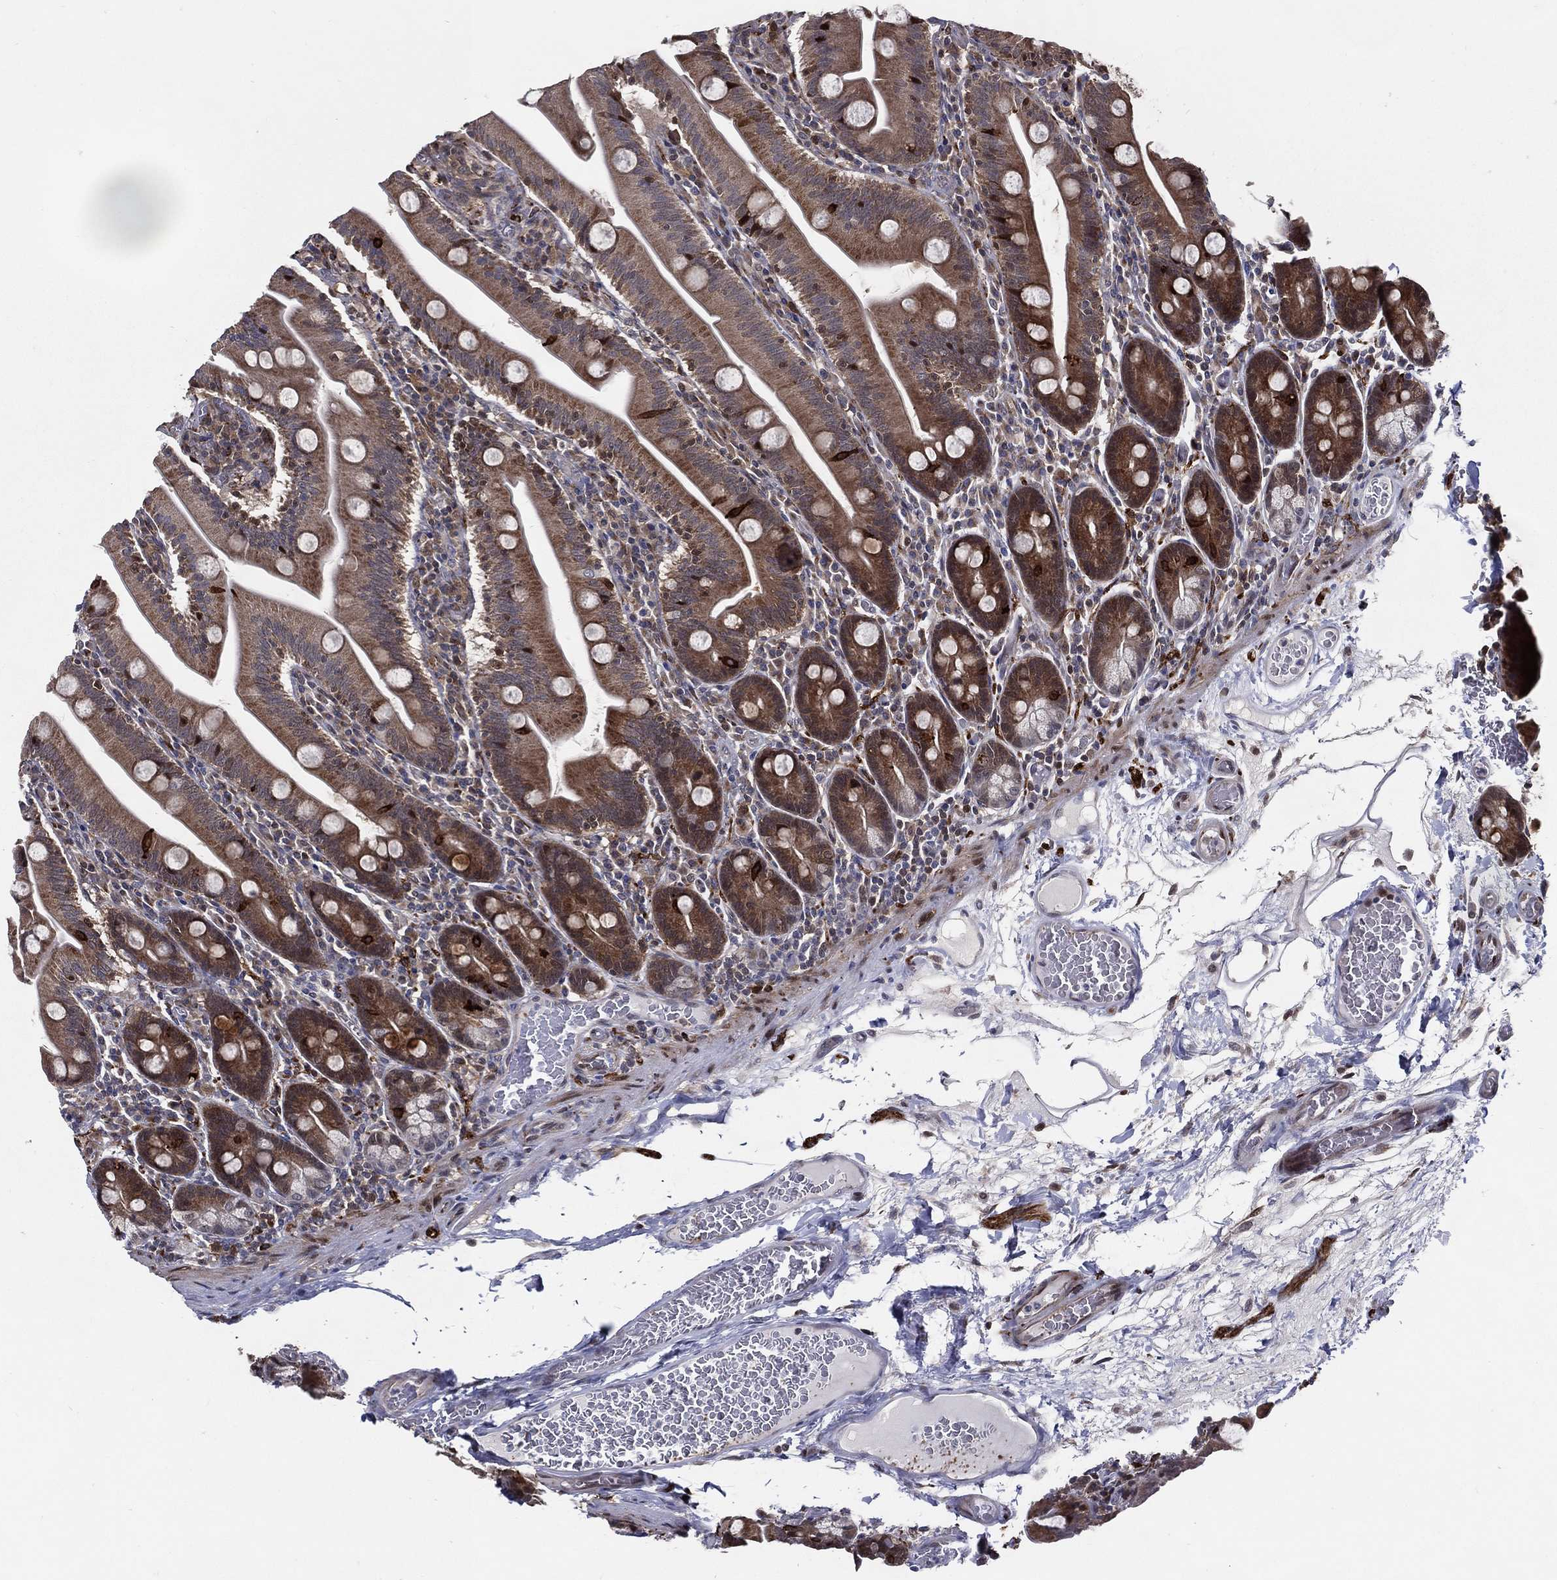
{"staining": {"intensity": "strong", "quantity": "<25%", "location": "cytoplasmic/membranous"}, "tissue": "small intestine", "cell_type": "Glandular cells", "image_type": "normal", "snomed": [{"axis": "morphology", "description": "Normal tissue, NOS"}, {"axis": "topography", "description": "Small intestine"}], "caption": "Immunohistochemical staining of unremarkable human small intestine reveals medium levels of strong cytoplasmic/membranous staining in about <25% of glandular cells.", "gene": "ARHGAP11A", "patient": {"sex": "male", "age": 37}}